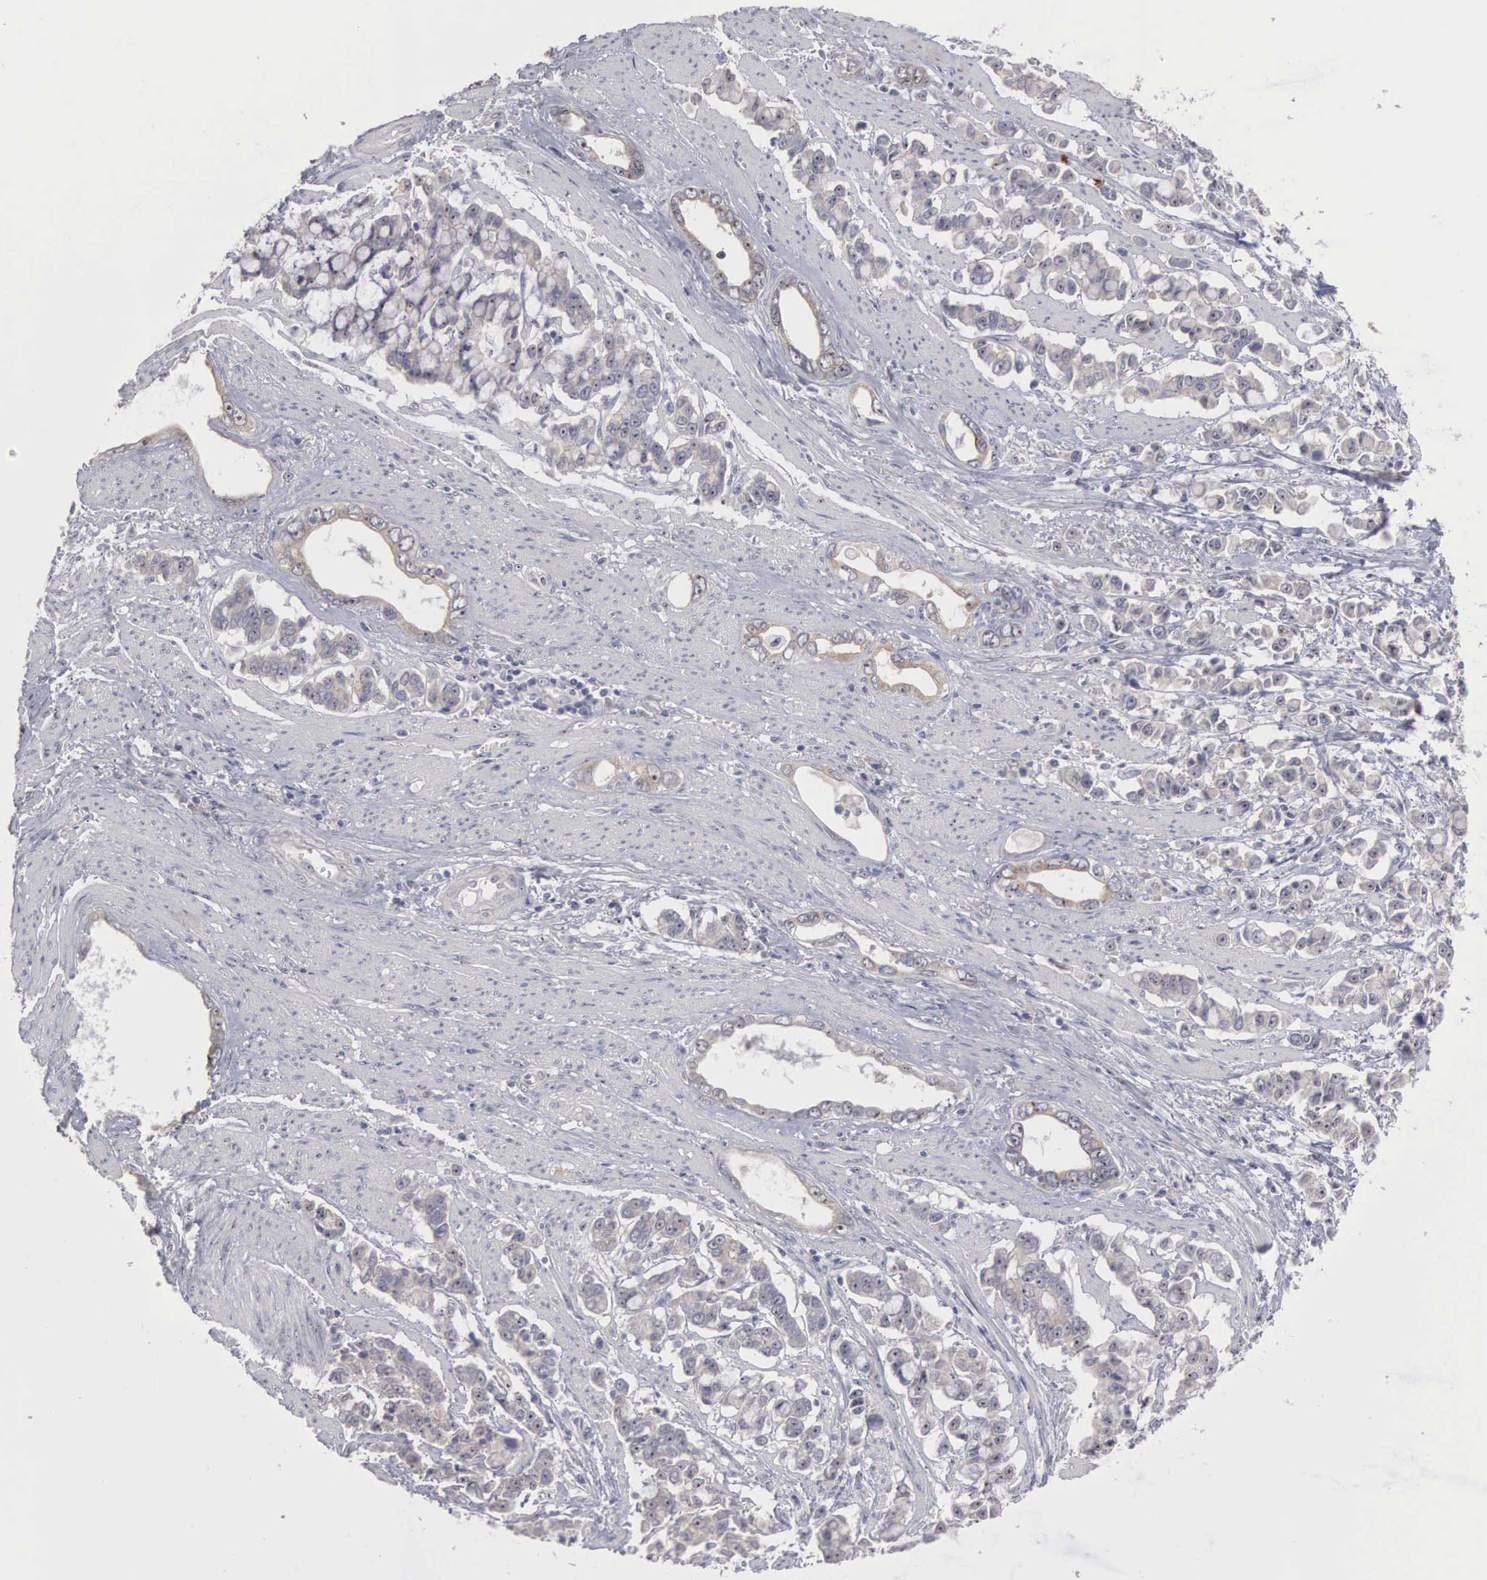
{"staining": {"intensity": "weak", "quantity": "25%-75%", "location": "cytoplasmic/membranous"}, "tissue": "stomach cancer", "cell_type": "Tumor cells", "image_type": "cancer", "snomed": [{"axis": "morphology", "description": "Adenocarcinoma, NOS"}, {"axis": "topography", "description": "Stomach"}], "caption": "The photomicrograph reveals a brown stain indicating the presence of a protein in the cytoplasmic/membranous of tumor cells in stomach cancer (adenocarcinoma). Immunohistochemistry stains the protein of interest in brown and the nuclei are stained blue.", "gene": "AMN", "patient": {"sex": "male", "age": 78}}